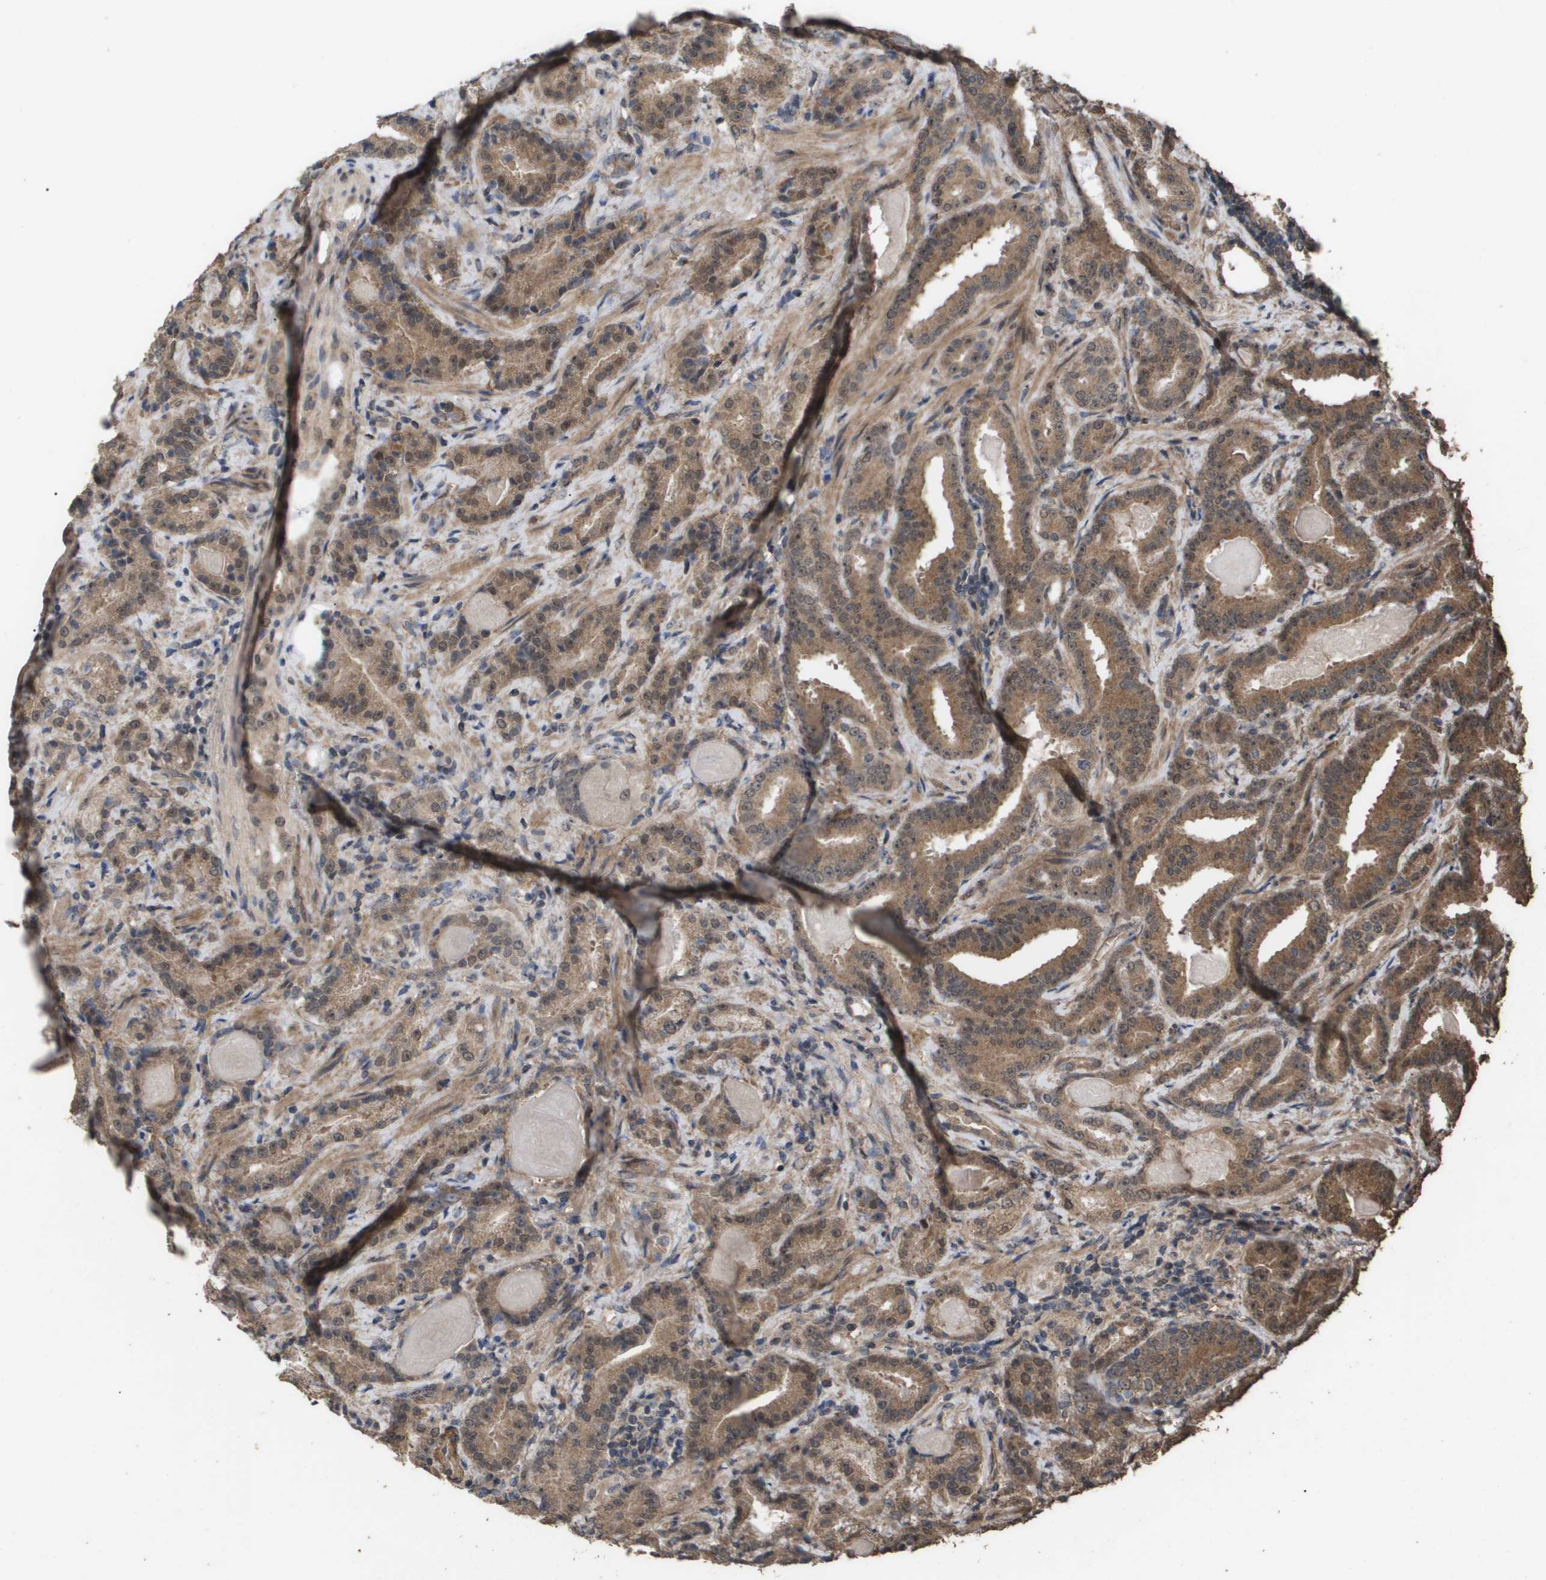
{"staining": {"intensity": "moderate", "quantity": ">75%", "location": "cytoplasmic/membranous"}, "tissue": "prostate cancer", "cell_type": "Tumor cells", "image_type": "cancer", "snomed": [{"axis": "morphology", "description": "Adenocarcinoma, Low grade"}, {"axis": "topography", "description": "Prostate"}], "caption": "Prostate cancer stained with immunohistochemistry exhibits moderate cytoplasmic/membranous staining in approximately >75% of tumor cells. Nuclei are stained in blue.", "gene": "CUL5", "patient": {"sex": "male", "age": 60}}